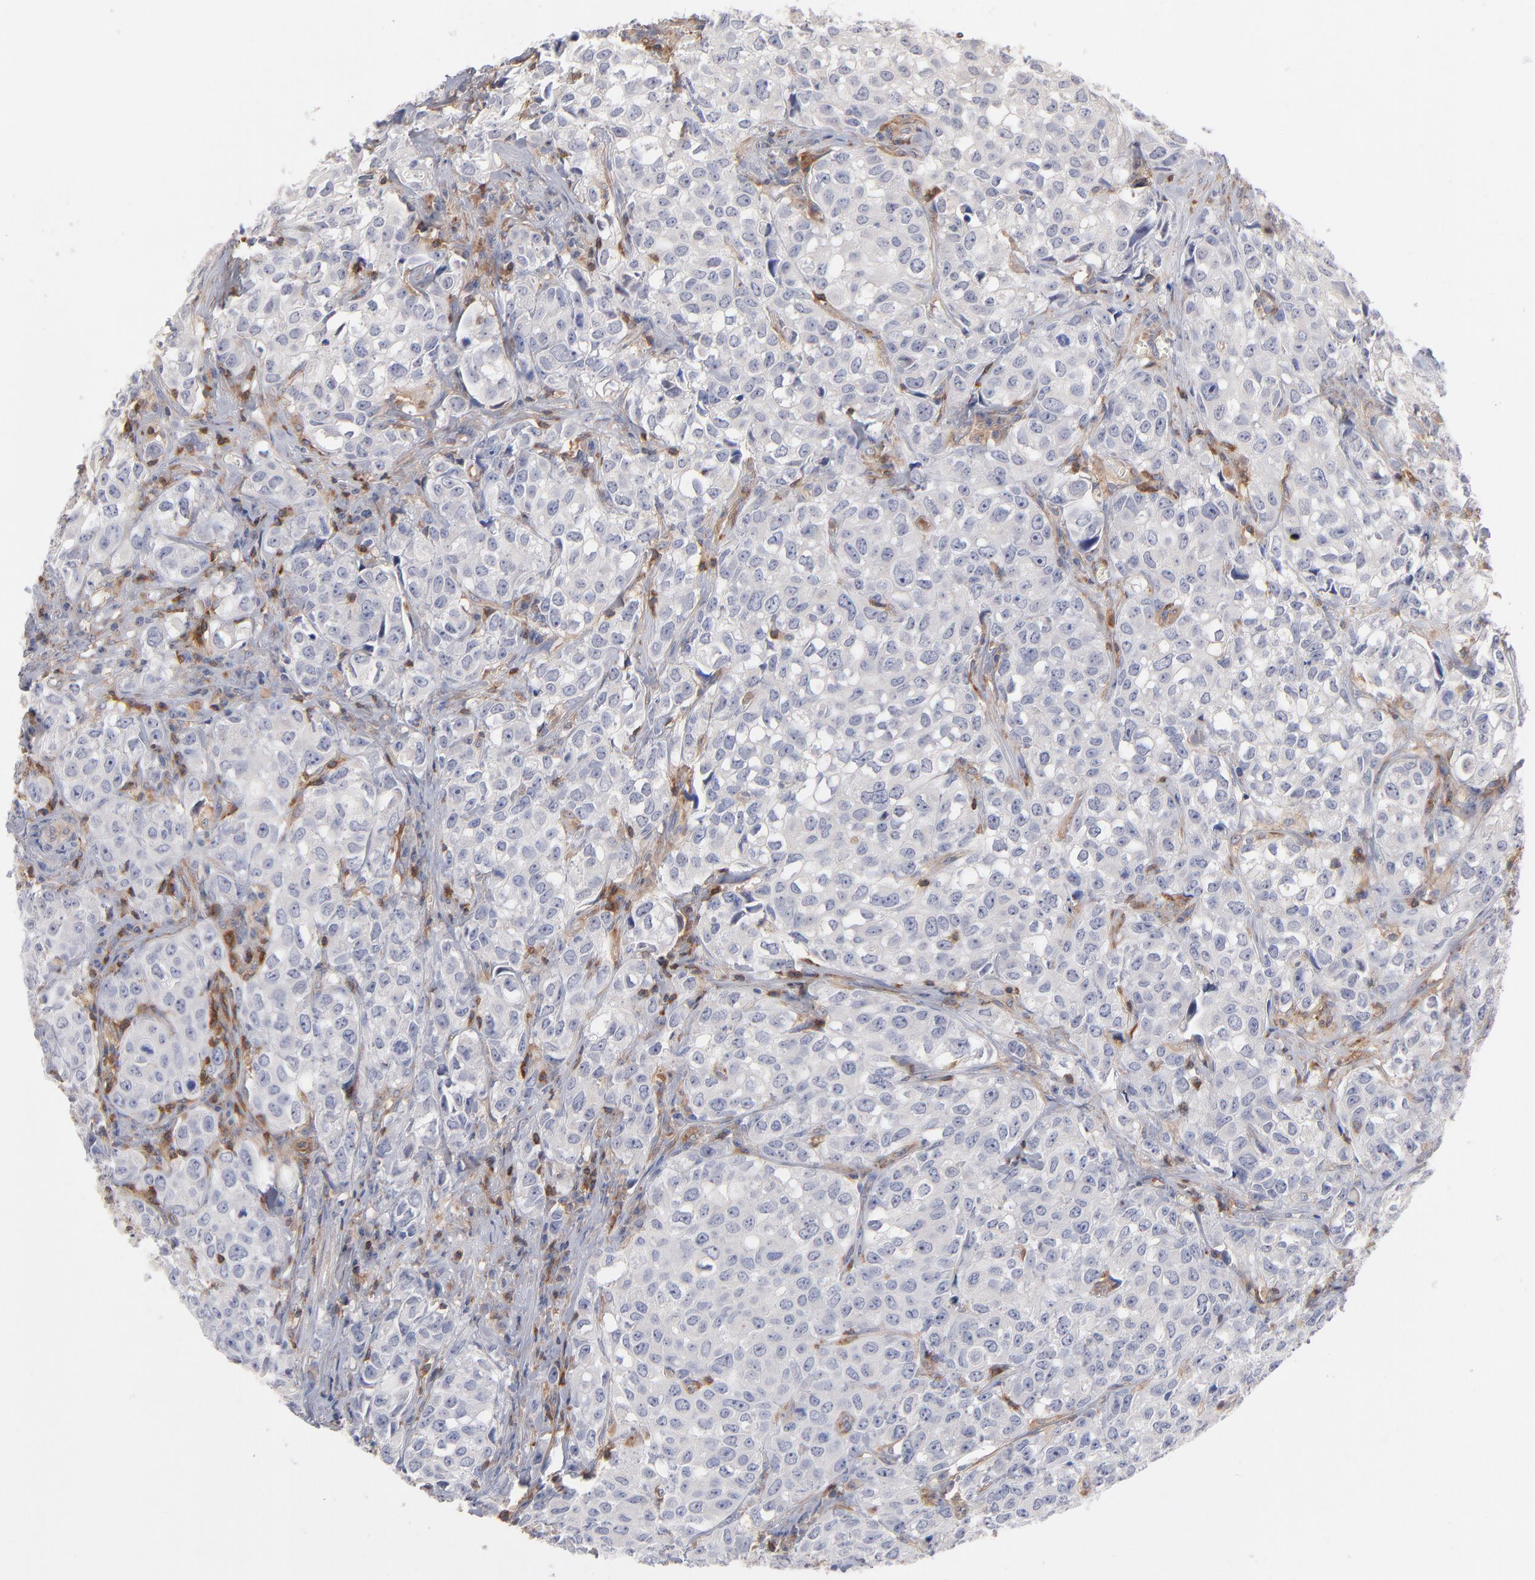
{"staining": {"intensity": "negative", "quantity": "none", "location": "none"}, "tissue": "urothelial cancer", "cell_type": "Tumor cells", "image_type": "cancer", "snomed": [{"axis": "morphology", "description": "Urothelial carcinoma, High grade"}, {"axis": "topography", "description": "Urinary bladder"}], "caption": "High power microscopy image of an IHC image of high-grade urothelial carcinoma, revealing no significant positivity in tumor cells.", "gene": "WIPF1", "patient": {"sex": "female", "age": 75}}